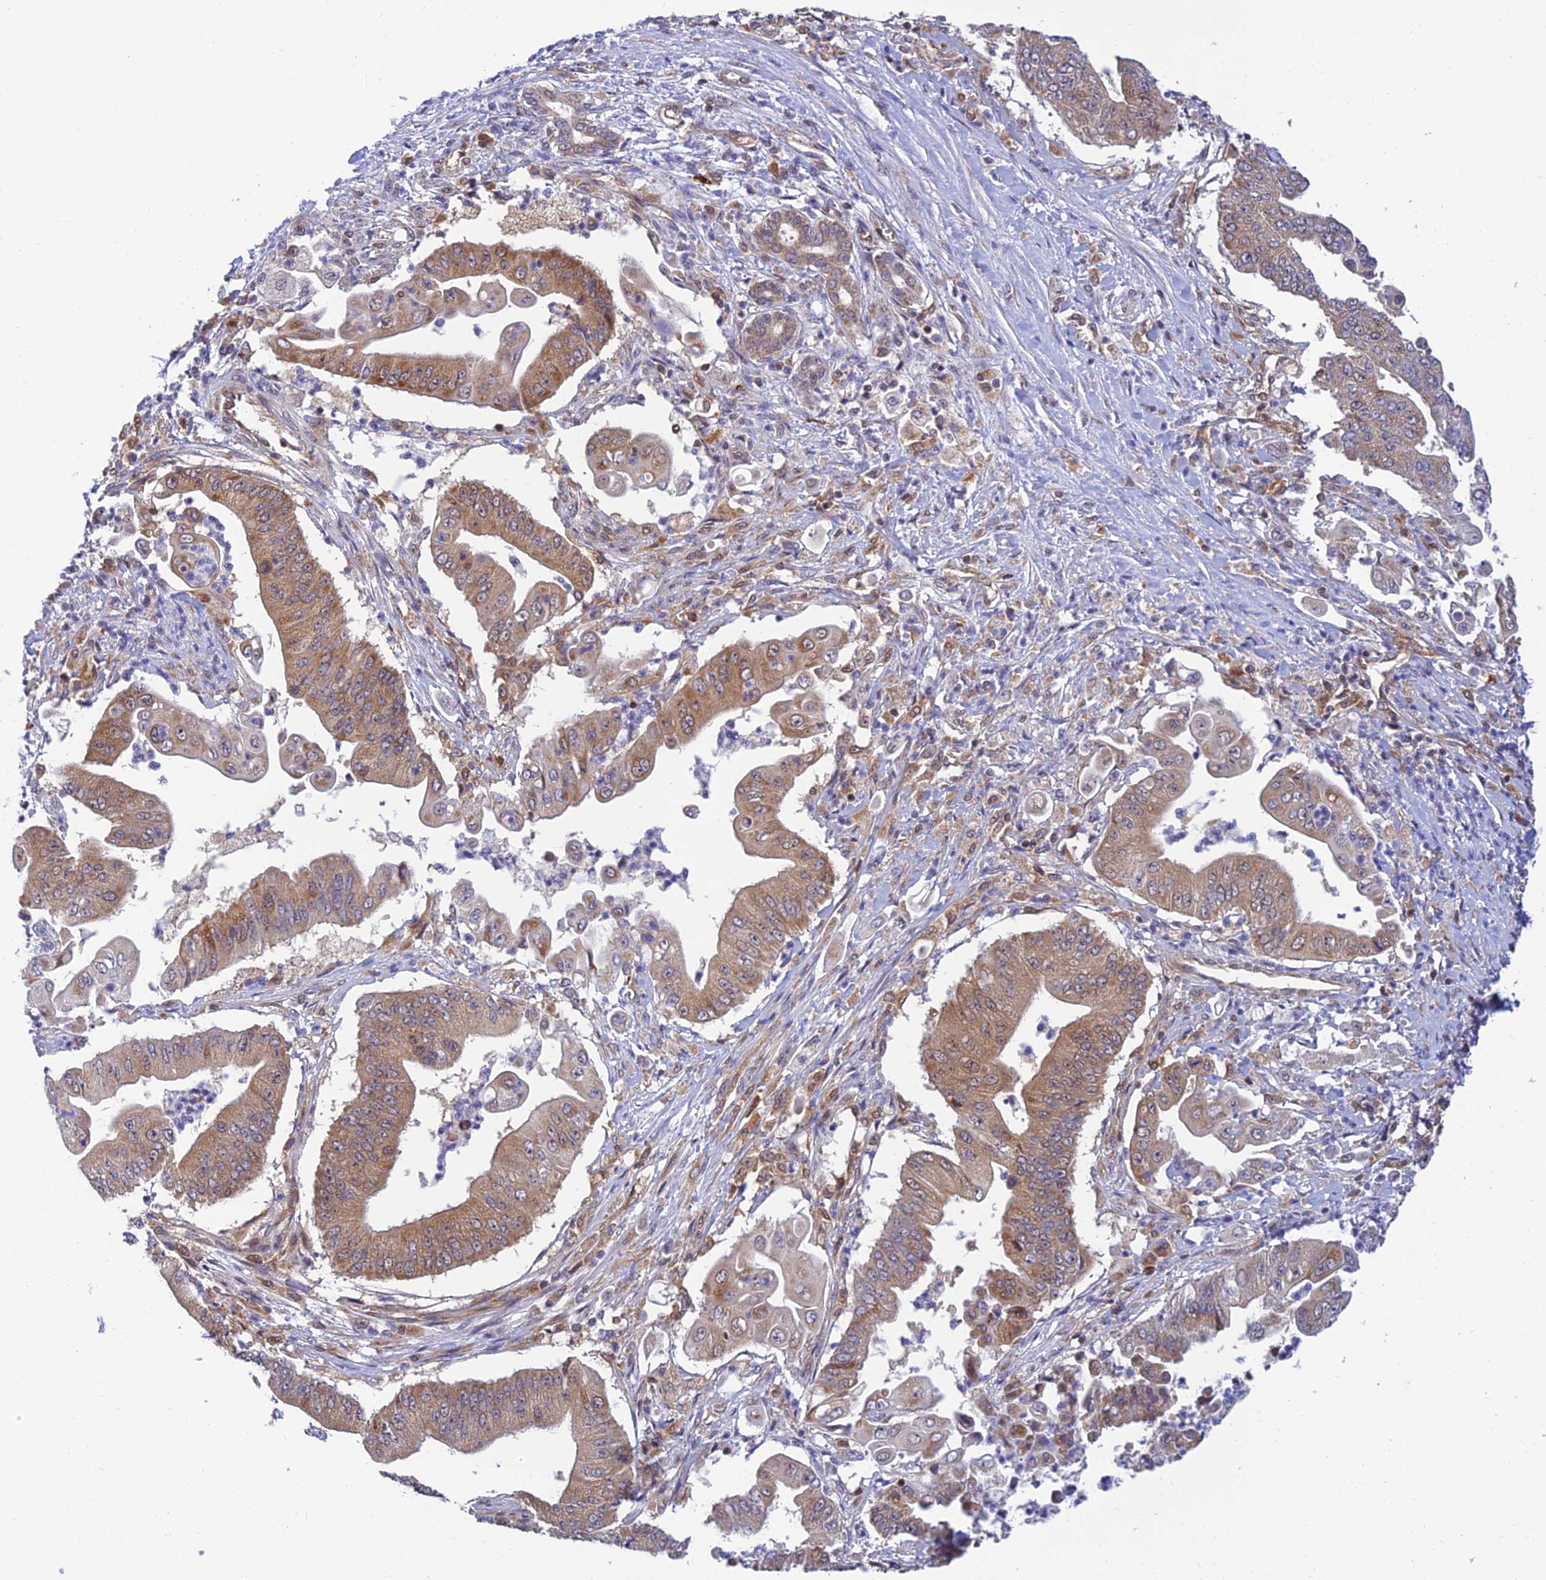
{"staining": {"intensity": "moderate", "quantity": ">75%", "location": "cytoplasmic/membranous"}, "tissue": "pancreatic cancer", "cell_type": "Tumor cells", "image_type": "cancer", "snomed": [{"axis": "morphology", "description": "Adenocarcinoma, NOS"}, {"axis": "topography", "description": "Pancreas"}], "caption": "Tumor cells demonstrate moderate cytoplasmic/membranous expression in about >75% of cells in pancreatic cancer.", "gene": "LYSMD2", "patient": {"sex": "female", "age": 77}}